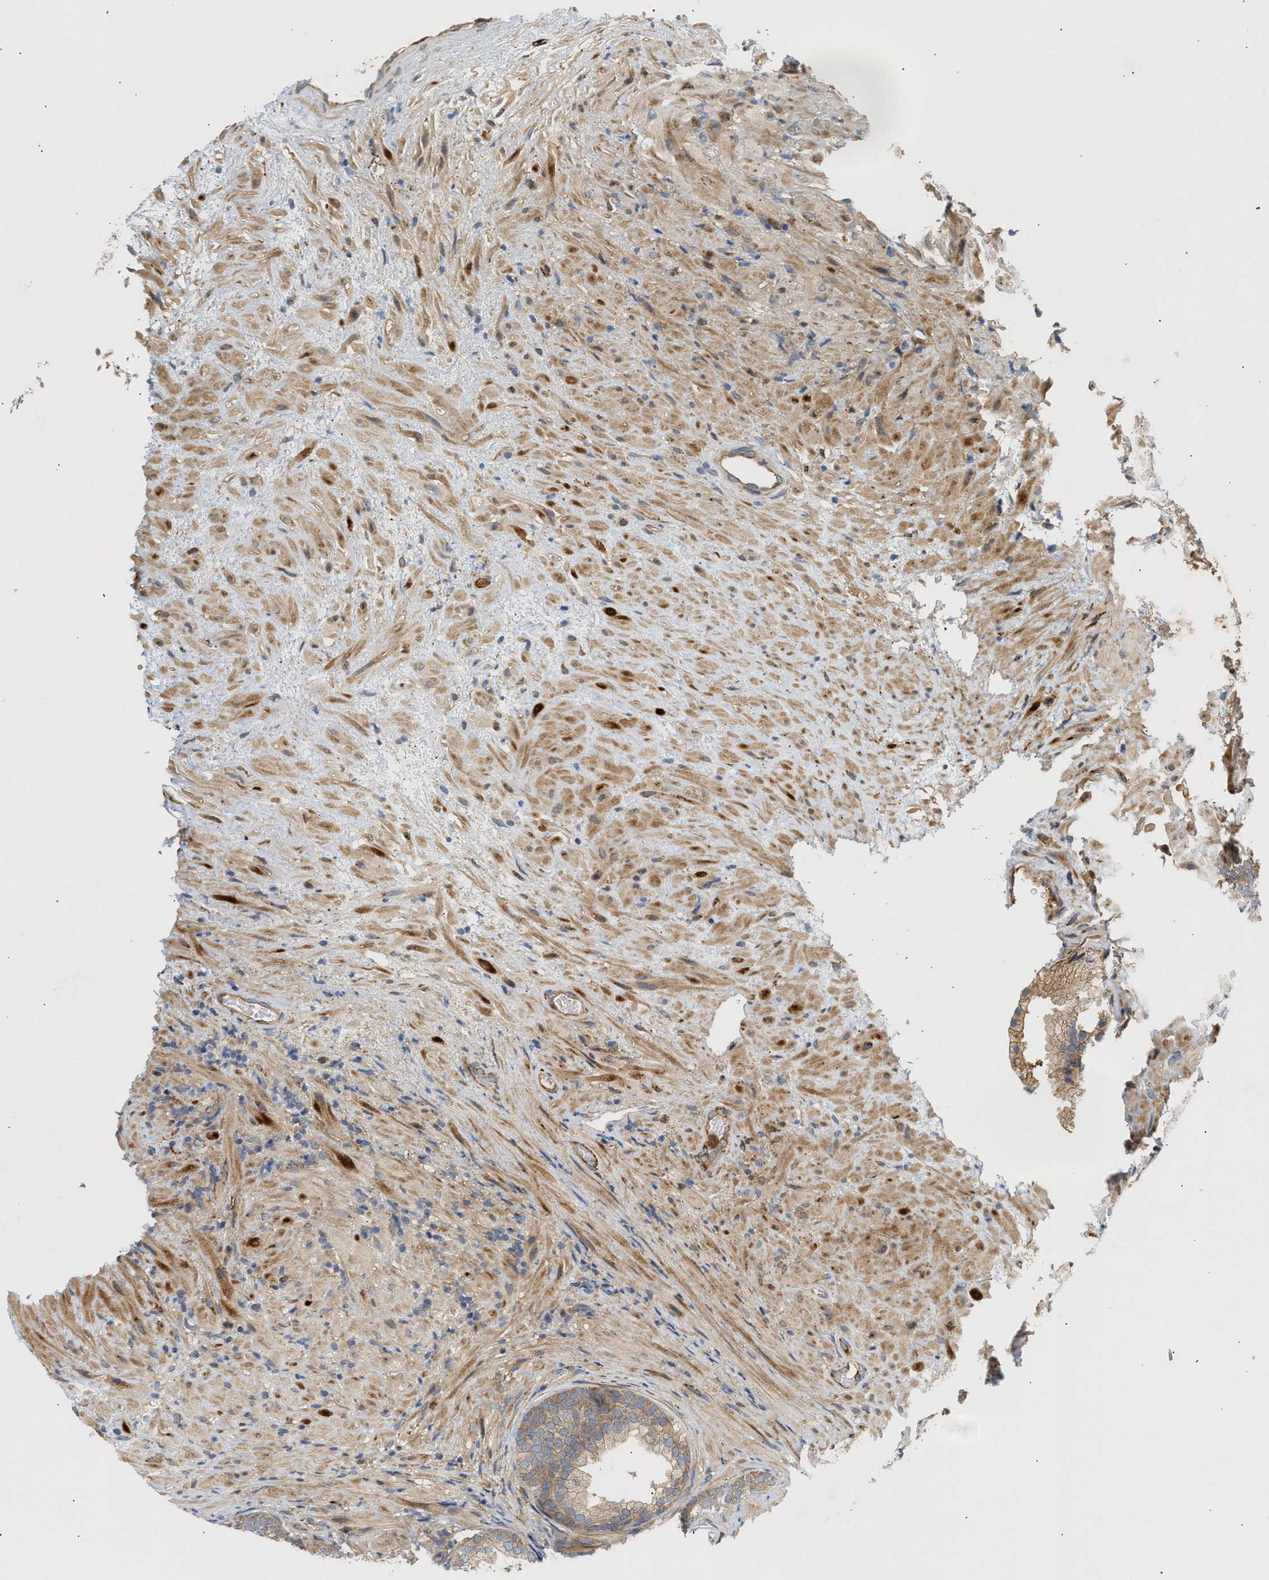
{"staining": {"intensity": "moderate", "quantity": ">75%", "location": "cytoplasmic/membranous"}, "tissue": "prostate", "cell_type": "Glandular cells", "image_type": "normal", "snomed": [{"axis": "morphology", "description": "Normal tissue, NOS"}, {"axis": "topography", "description": "Prostate"}], "caption": "Immunohistochemistry micrograph of unremarkable human prostate stained for a protein (brown), which demonstrates medium levels of moderate cytoplasmic/membranous expression in about >75% of glandular cells.", "gene": "PLCD1", "patient": {"sex": "male", "age": 76}}